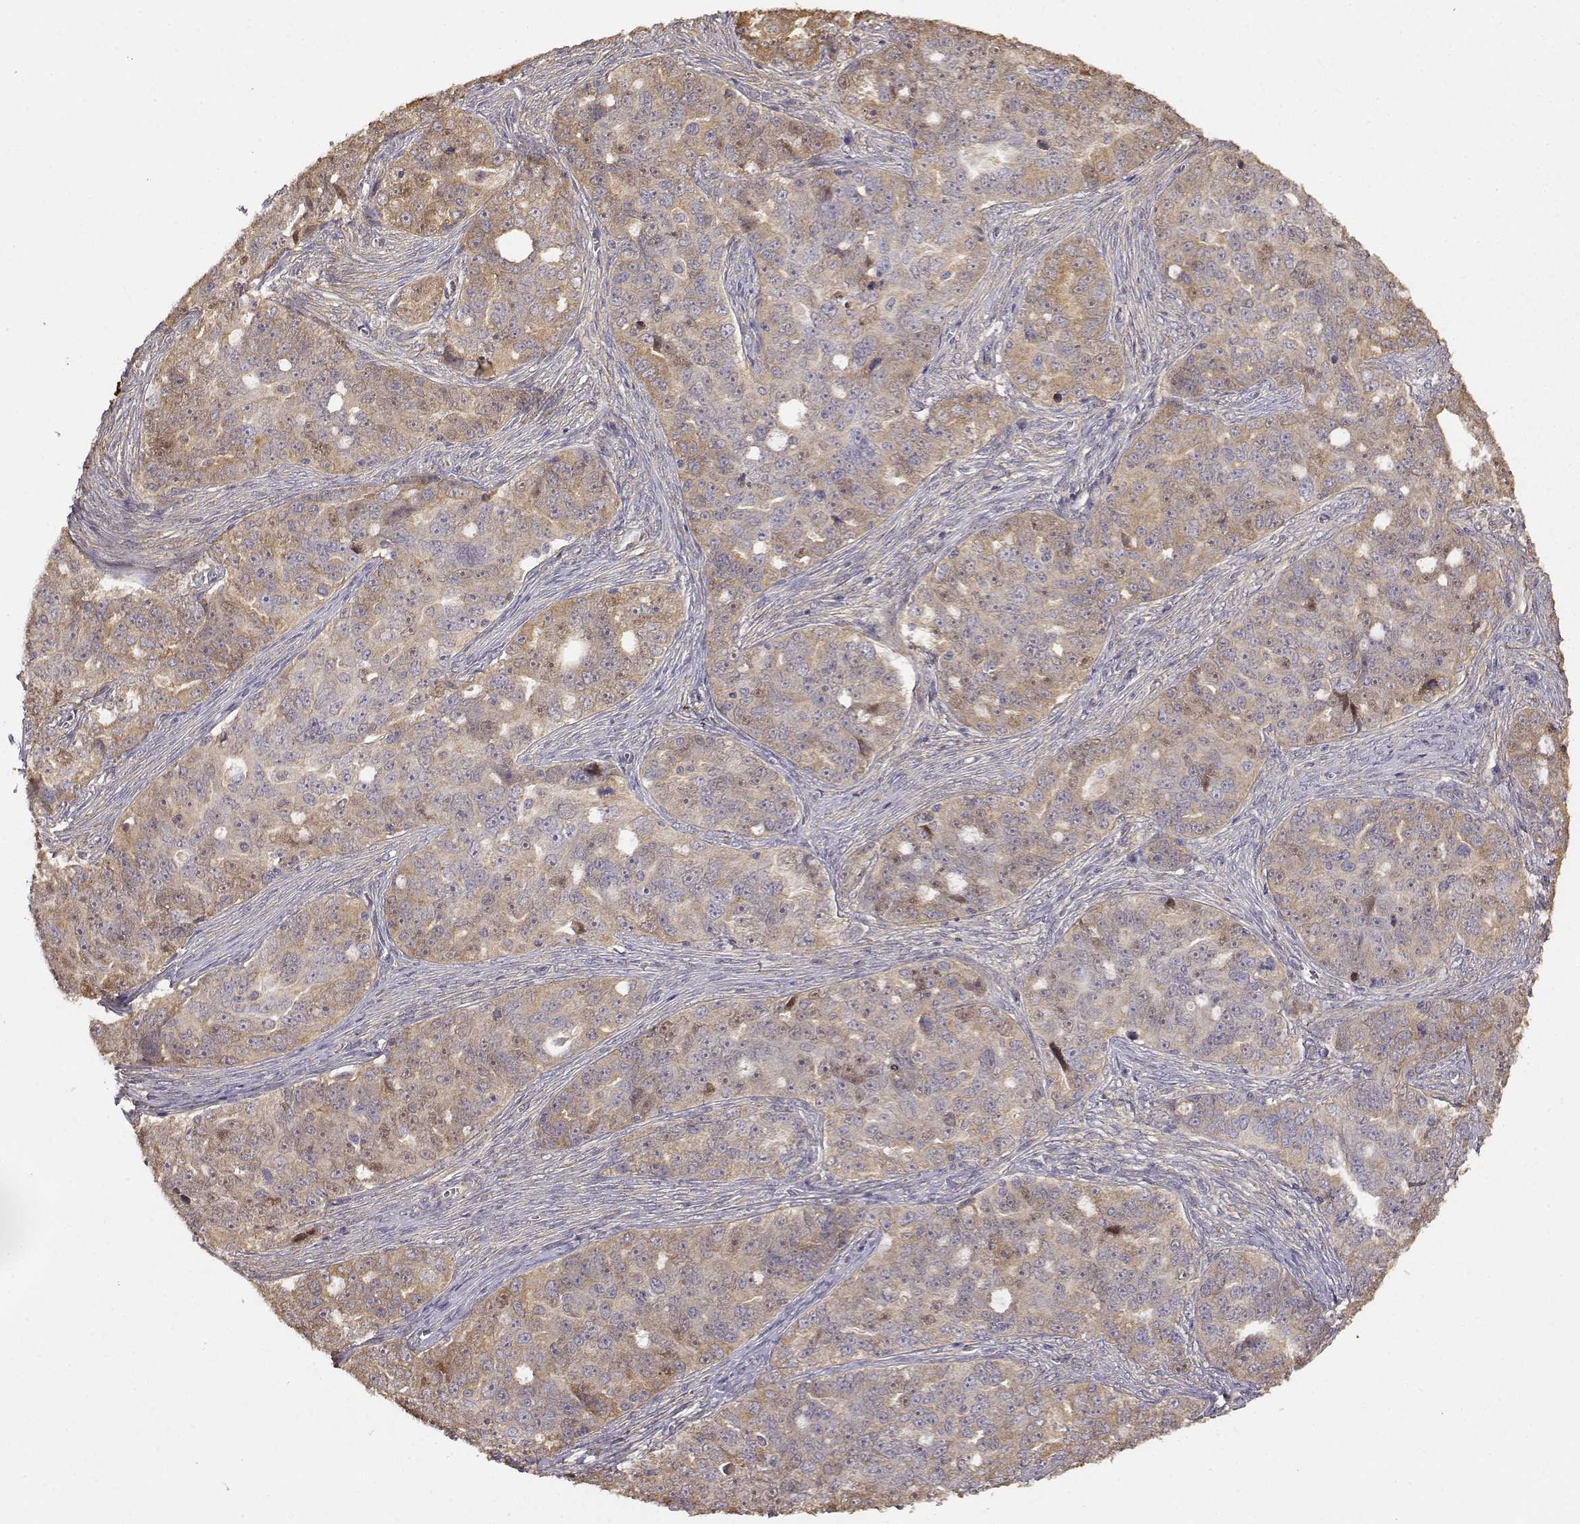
{"staining": {"intensity": "moderate", "quantity": ">75%", "location": "cytoplasmic/membranous"}, "tissue": "ovarian cancer", "cell_type": "Tumor cells", "image_type": "cancer", "snomed": [{"axis": "morphology", "description": "Cystadenocarcinoma, serous, NOS"}, {"axis": "topography", "description": "Ovary"}], "caption": "Immunohistochemistry (DAB (3,3'-diaminobenzidine)) staining of ovarian cancer (serous cystadenocarcinoma) reveals moderate cytoplasmic/membranous protein staining in about >75% of tumor cells.", "gene": "CRIM1", "patient": {"sex": "female", "age": 51}}